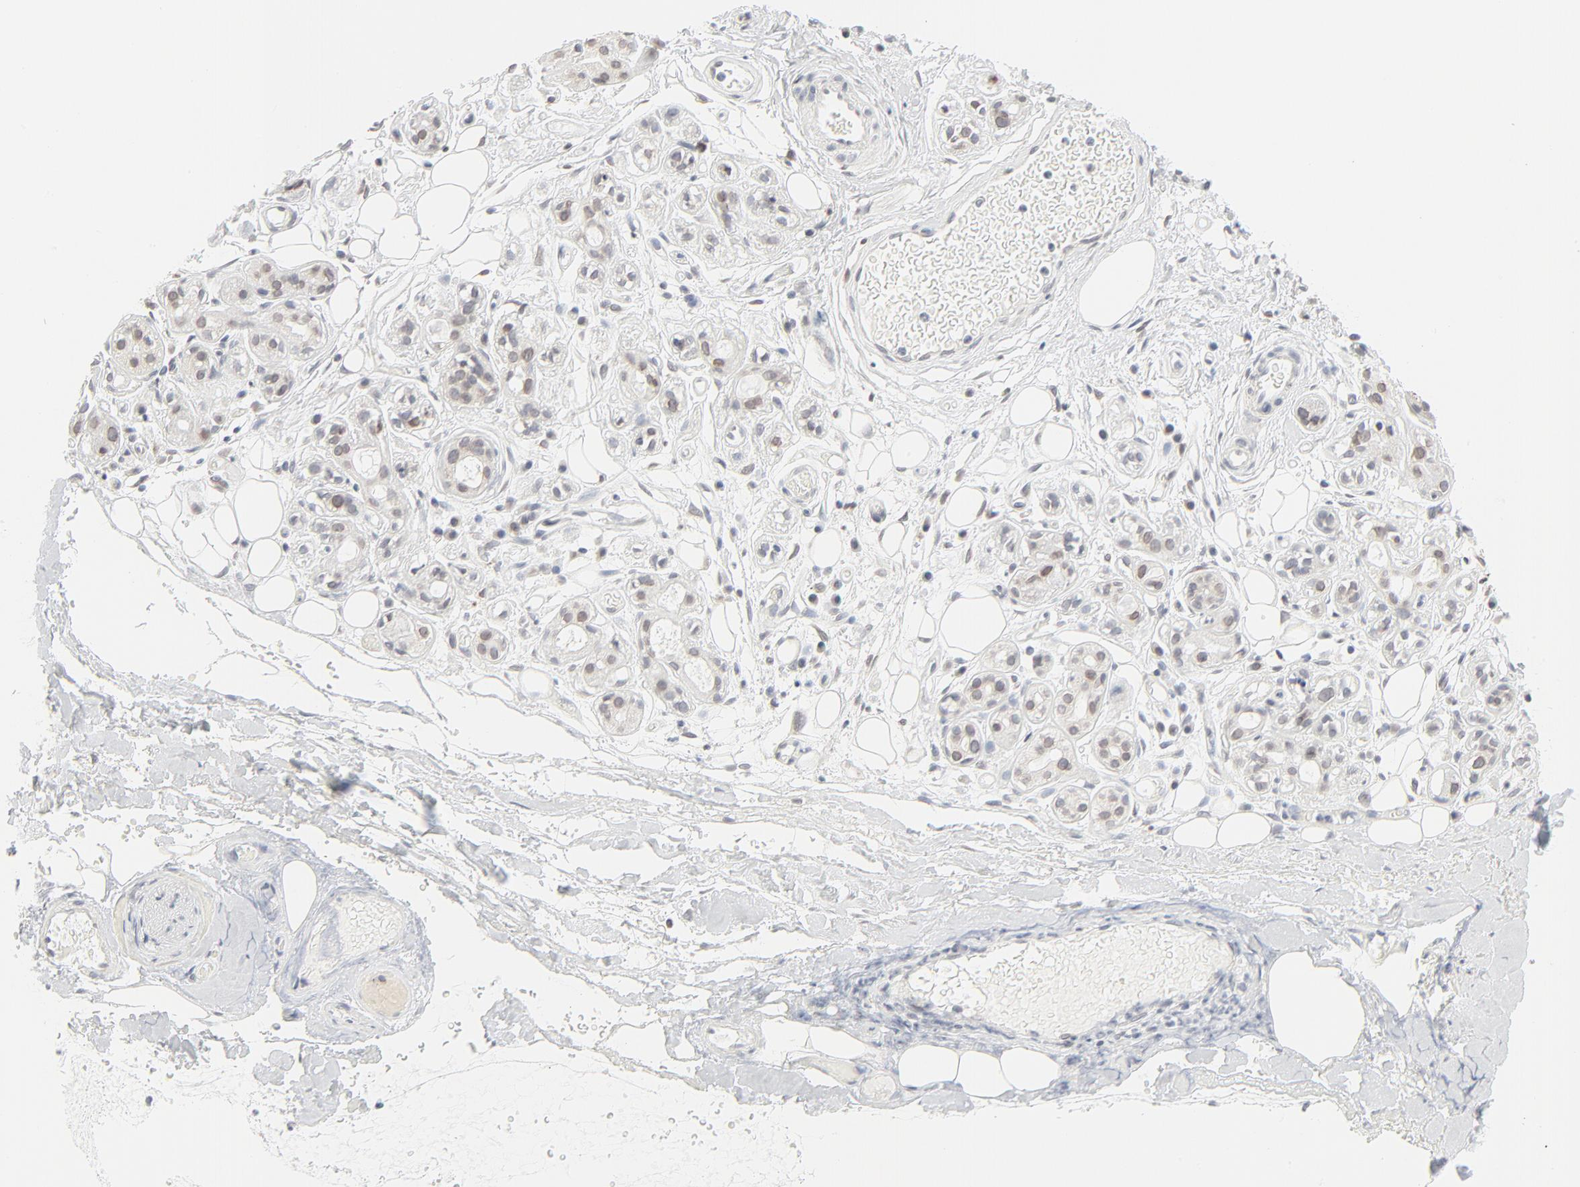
{"staining": {"intensity": "moderate", "quantity": "25%-75%", "location": "cytoplasmic/membranous,nuclear"}, "tissue": "salivary gland", "cell_type": "Glandular cells", "image_type": "normal", "snomed": [{"axis": "morphology", "description": "Normal tissue, NOS"}, {"axis": "topography", "description": "Salivary gland"}], "caption": "The immunohistochemical stain labels moderate cytoplasmic/membranous,nuclear expression in glandular cells of normal salivary gland.", "gene": "MAD1L1", "patient": {"sex": "male", "age": 54}}